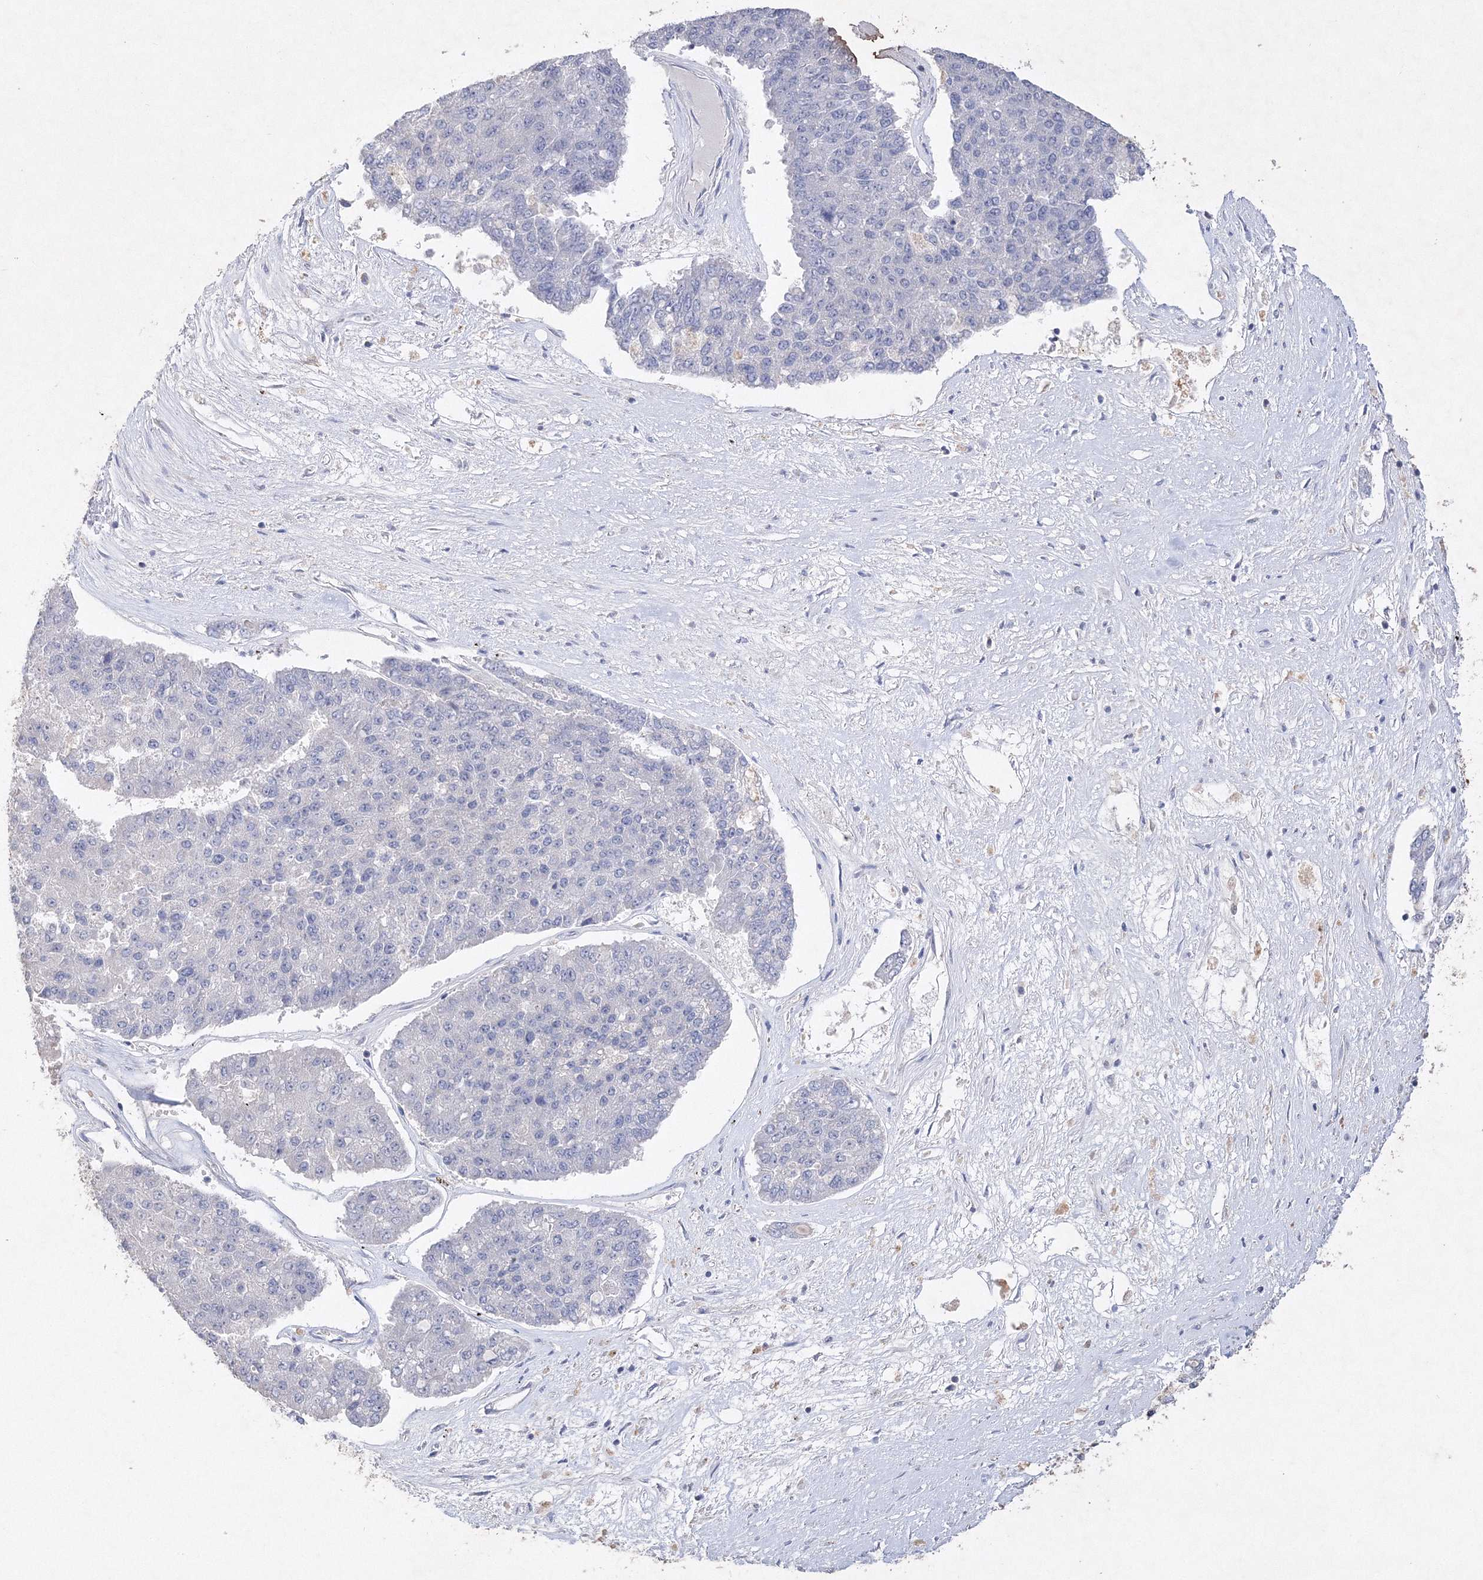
{"staining": {"intensity": "negative", "quantity": "none", "location": "none"}, "tissue": "pancreatic cancer", "cell_type": "Tumor cells", "image_type": "cancer", "snomed": [{"axis": "morphology", "description": "Adenocarcinoma, NOS"}, {"axis": "topography", "description": "Pancreas"}], "caption": "Tumor cells are negative for protein expression in human pancreatic cancer (adenocarcinoma). Brightfield microscopy of immunohistochemistry (IHC) stained with DAB (3,3'-diaminobenzidine) (brown) and hematoxylin (blue), captured at high magnification.", "gene": "GLS", "patient": {"sex": "male", "age": 50}}